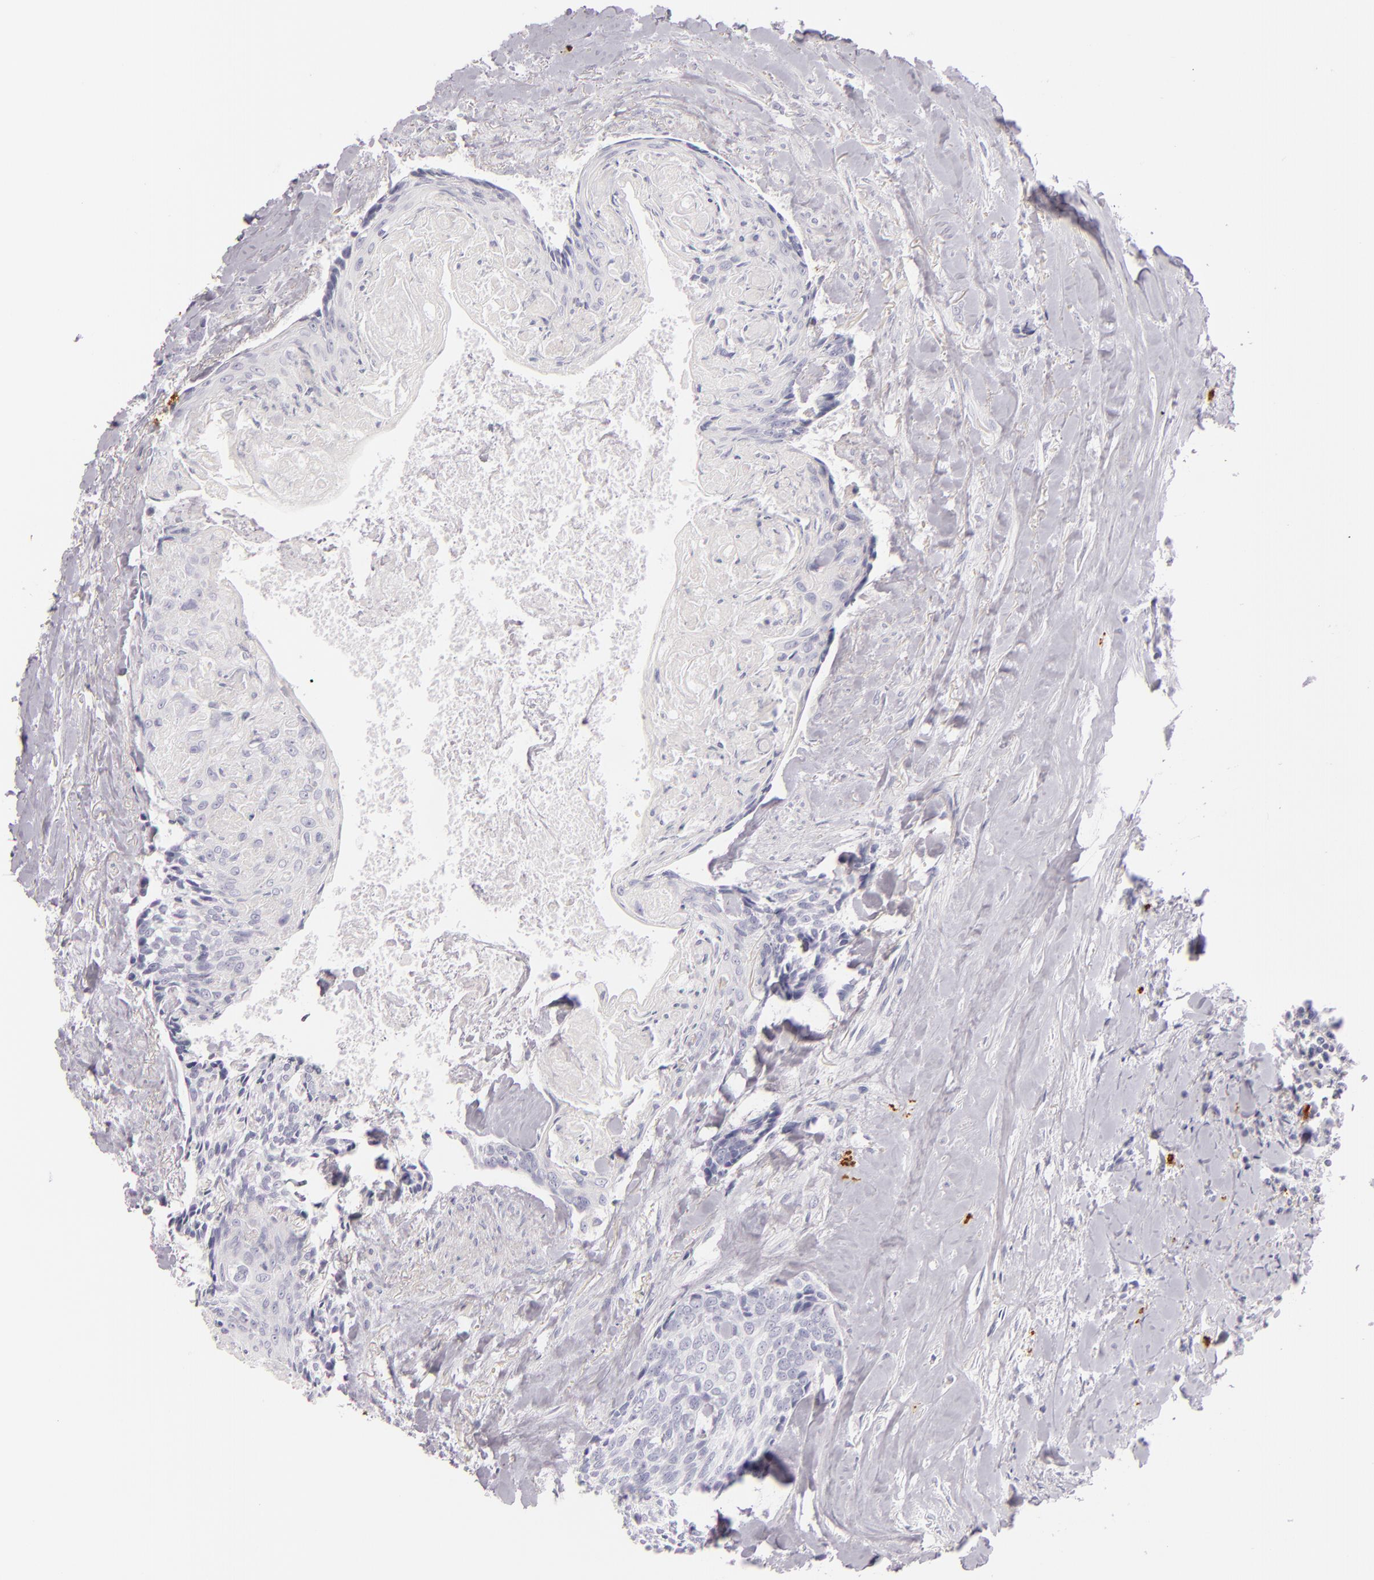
{"staining": {"intensity": "negative", "quantity": "none", "location": "none"}, "tissue": "head and neck cancer", "cell_type": "Tumor cells", "image_type": "cancer", "snomed": [{"axis": "morphology", "description": "Squamous cell carcinoma, NOS"}, {"axis": "topography", "description": "Salivary gland"}, {"axis": "topography", "description": "Head-Neck"}], "caption": "There is no significant expression in tumor cells of squamous cell carcinoma (head and neck). (DAB immunohistochemistry visualized using brightfield microscopy, high magnification).", "gene": "TPSD1", "patient": {"sex": "male", "age": 70}}